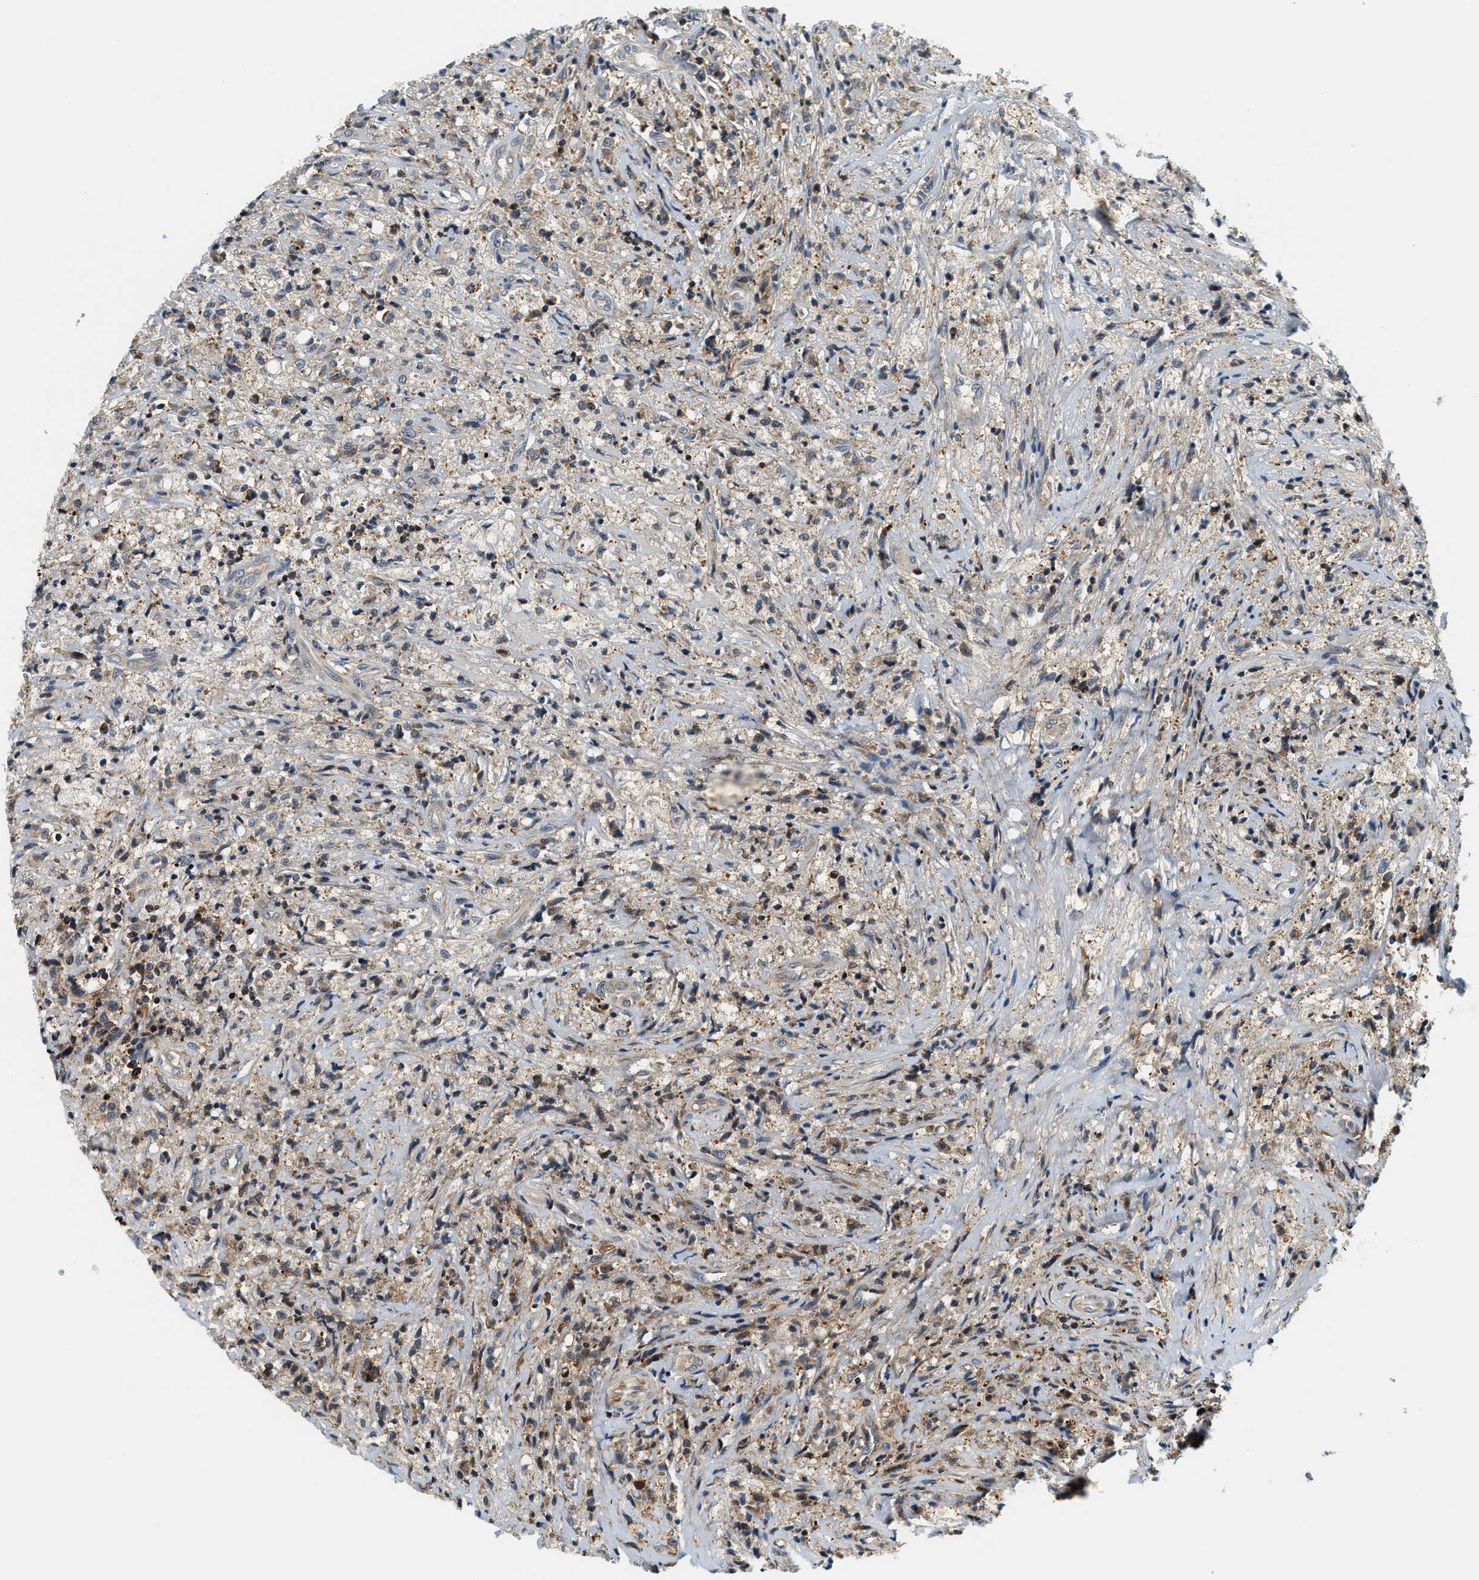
{"staining": {"intensity": "weak", "quantity": ">75%", "location": "cytoplasmic/membranous"}, "tissue": "testis cancer", "cell_type": "Tumor cells", "image_type": "cancer", "snomed": [{"axis": "morphology", "description": "Carcinoma, Embryonal, NOS"}, {"axis": "topography", "description": "Testis"}], "caption": "Testis cancer (embryonal carcinoma) stained with DAB immunohistochemistry (IHC) reveals low levels of weak cytoplasmic/membranous expression in about >75% of tumor cells.", "gene": "SAMD9", "patient": {"sex": "male", "age": 2}}